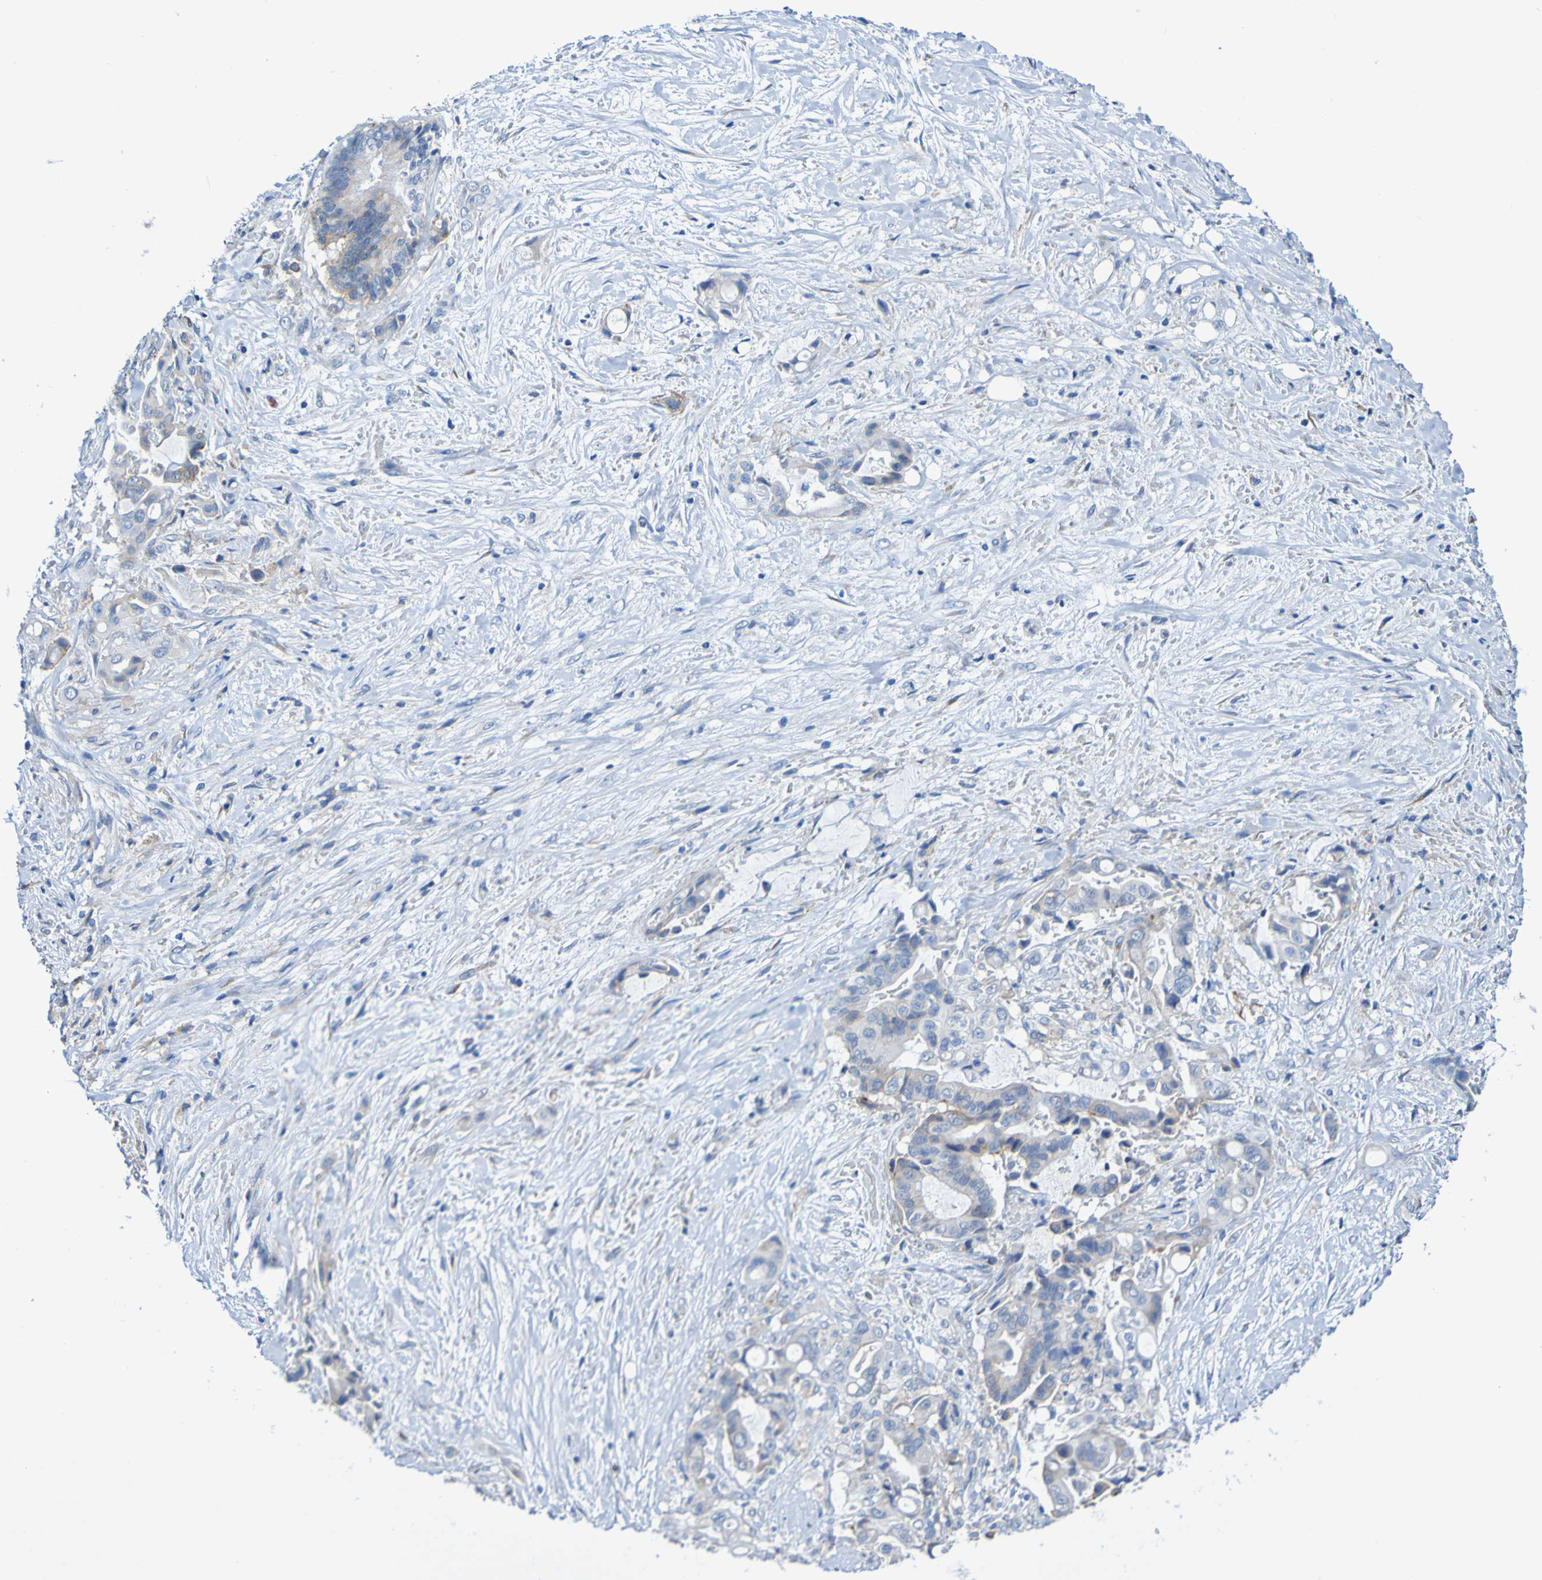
{"staining": {"intensity": "moderate", "quantity": "<25%", "location": "cytoplasmic/membranous"}, "tissue": "liver cancer", "cell_type": "Tumor cells", "image_type": "cancer", "snomed": [{"axis": "morphology", "description": "Cholangiocarcinoma"}, {"axis": "topography", "description": "Liver"}], "caption": "Immunohistochemical staining of liver cancer exhibits low levels of moderate cytoplasmic/membranous protein expression in approximately <25% of tumor cells. (DAB (3,3'-diaminobenzidine) IHC, brown staining for protein, blue staining for nuclei).", "gene": "SLC3A2", "patient": {"sex": "female", "age": 61}}